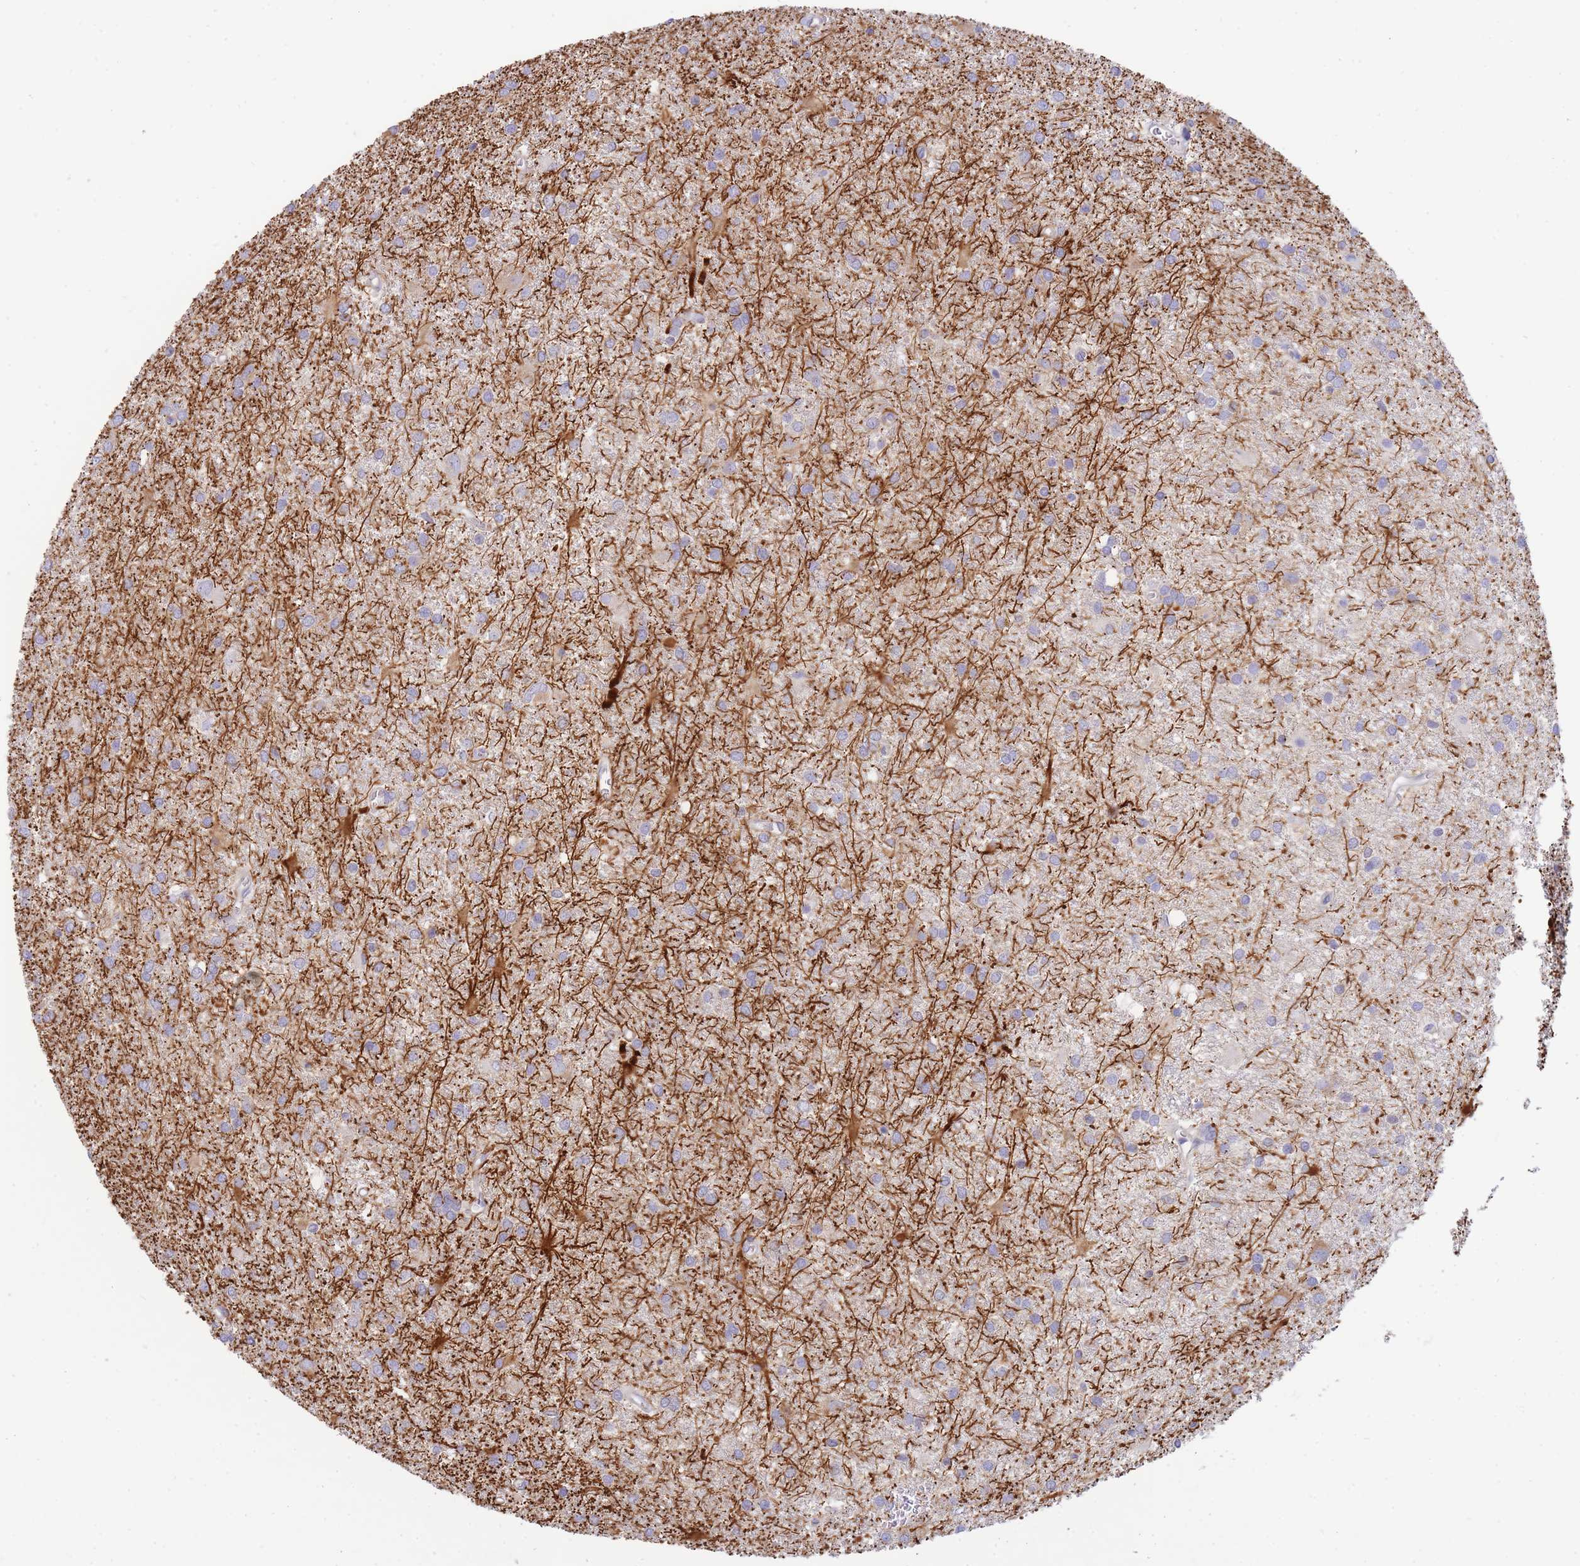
{"staining": {"intensity": "negative", "quantity": "none", "location": "none"}, "tissue": "glioma", "cell_type": "Tumor cells", "image_type": "cancer", "snomed": [{"axis": "morphology", "description": "Glioma, malignant, High grade"}, {"axis": "topography", "description": "Brain"}], "caption": "This is an IHC histopathology image of human malignant high-grade glioma. There is no positivity in tumor cells.", "gene": "SH2B2", "patient": {"sex": "female", "age": 50}}